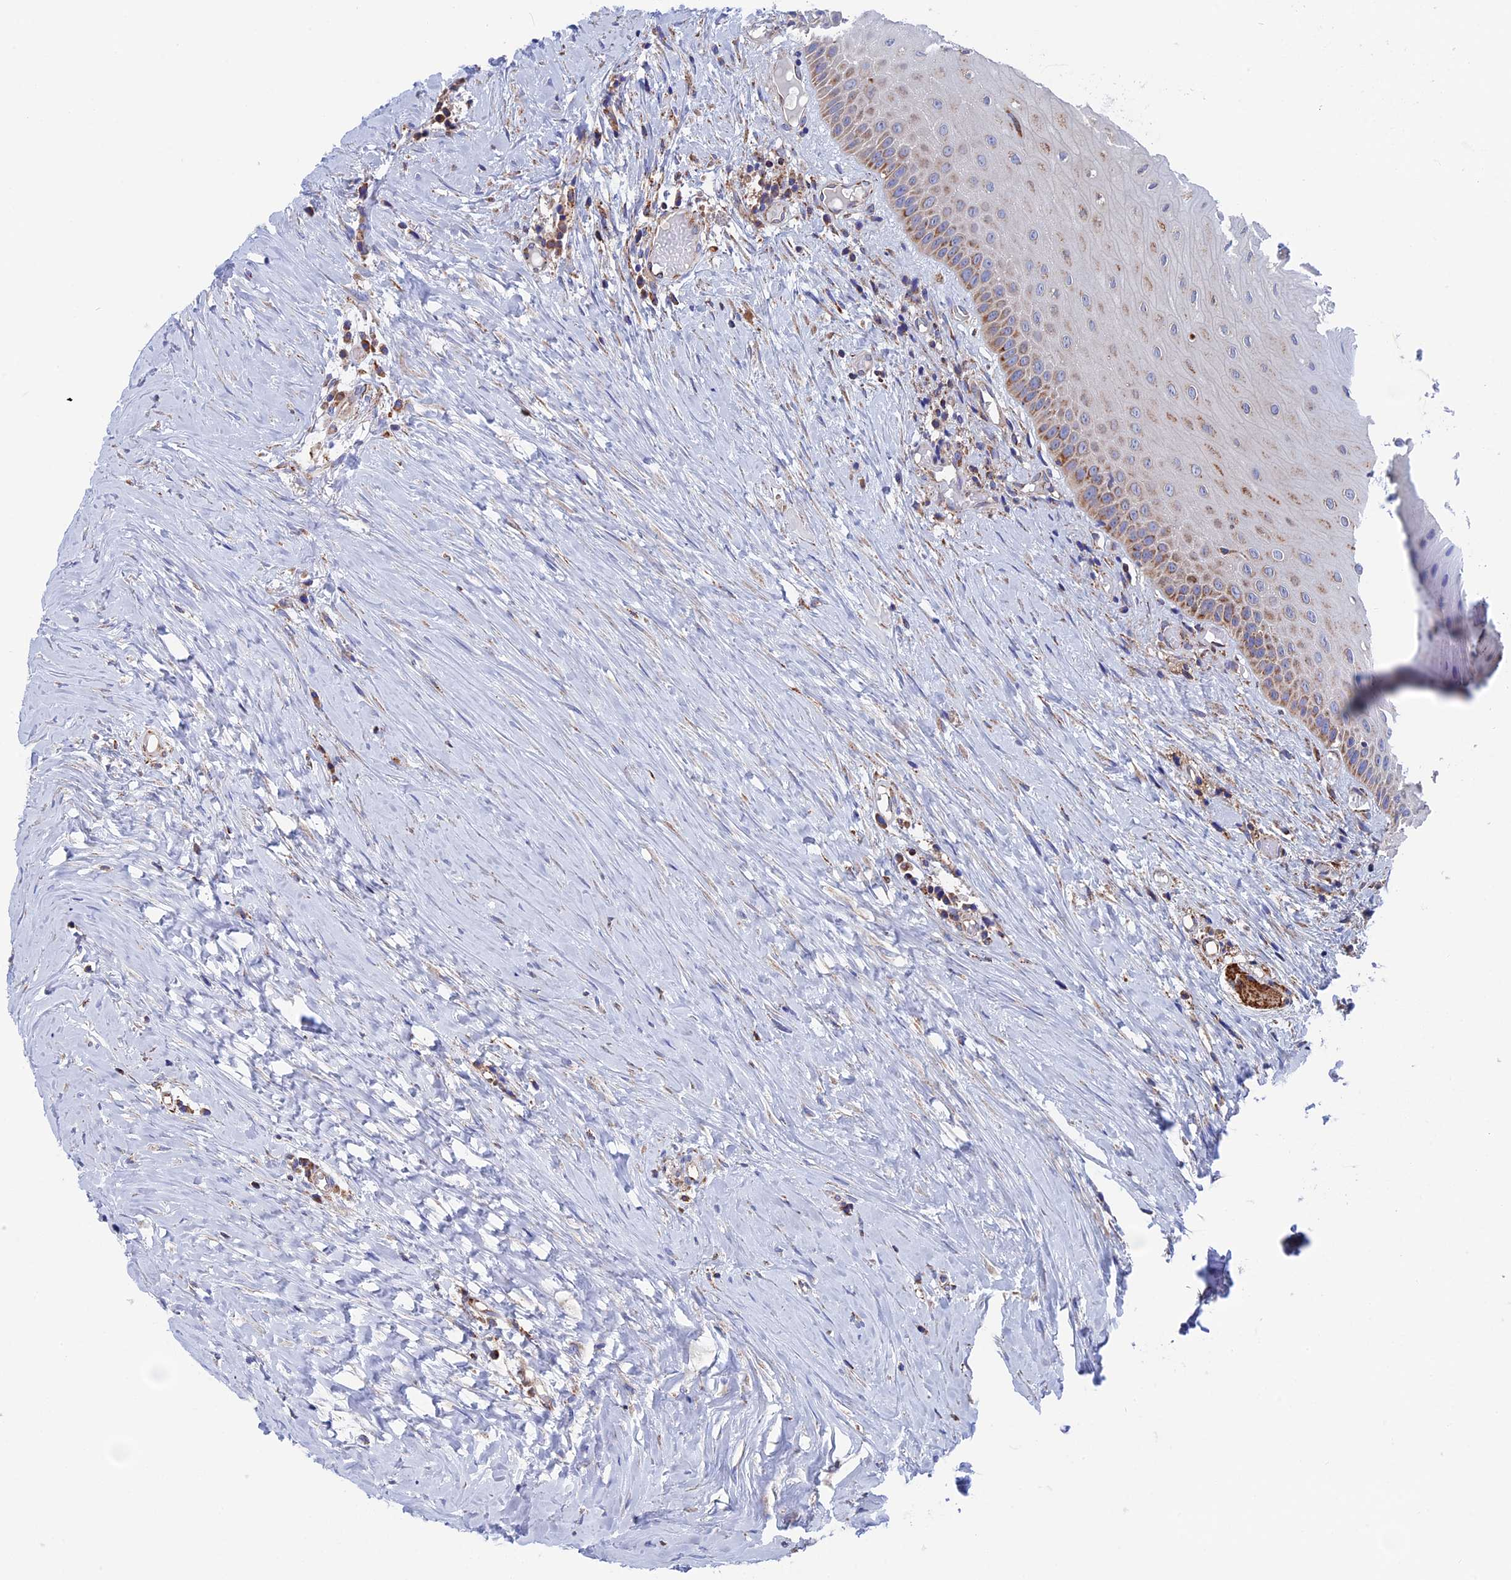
{"staining": {"intensity": "strong", "quantity": "<25%", "location": "cytoplasmic/membranous"}, "tissue": "oral mucosa", "cell_type": "Squamous epithelial cells", "image_type": "normal", "snomed": [{"axis": "morphology", "description": "Normal tissue, NOS"}, {"axis": "topography", "description": "Skeletal muscle"}, {"axis": "topography", "description": "Oral tissue"}, {"axis": "topography", "description": "Peripheral nerve tissue"}], "caption": "Oral mucosa stained with immunohistochemistry (IHC) reveals strong cytoplasmic/membranous expression in about <25% of squamous epithelial cells.", "gene": "WDR83", "patient": {"sex": "female", "age": 84}}